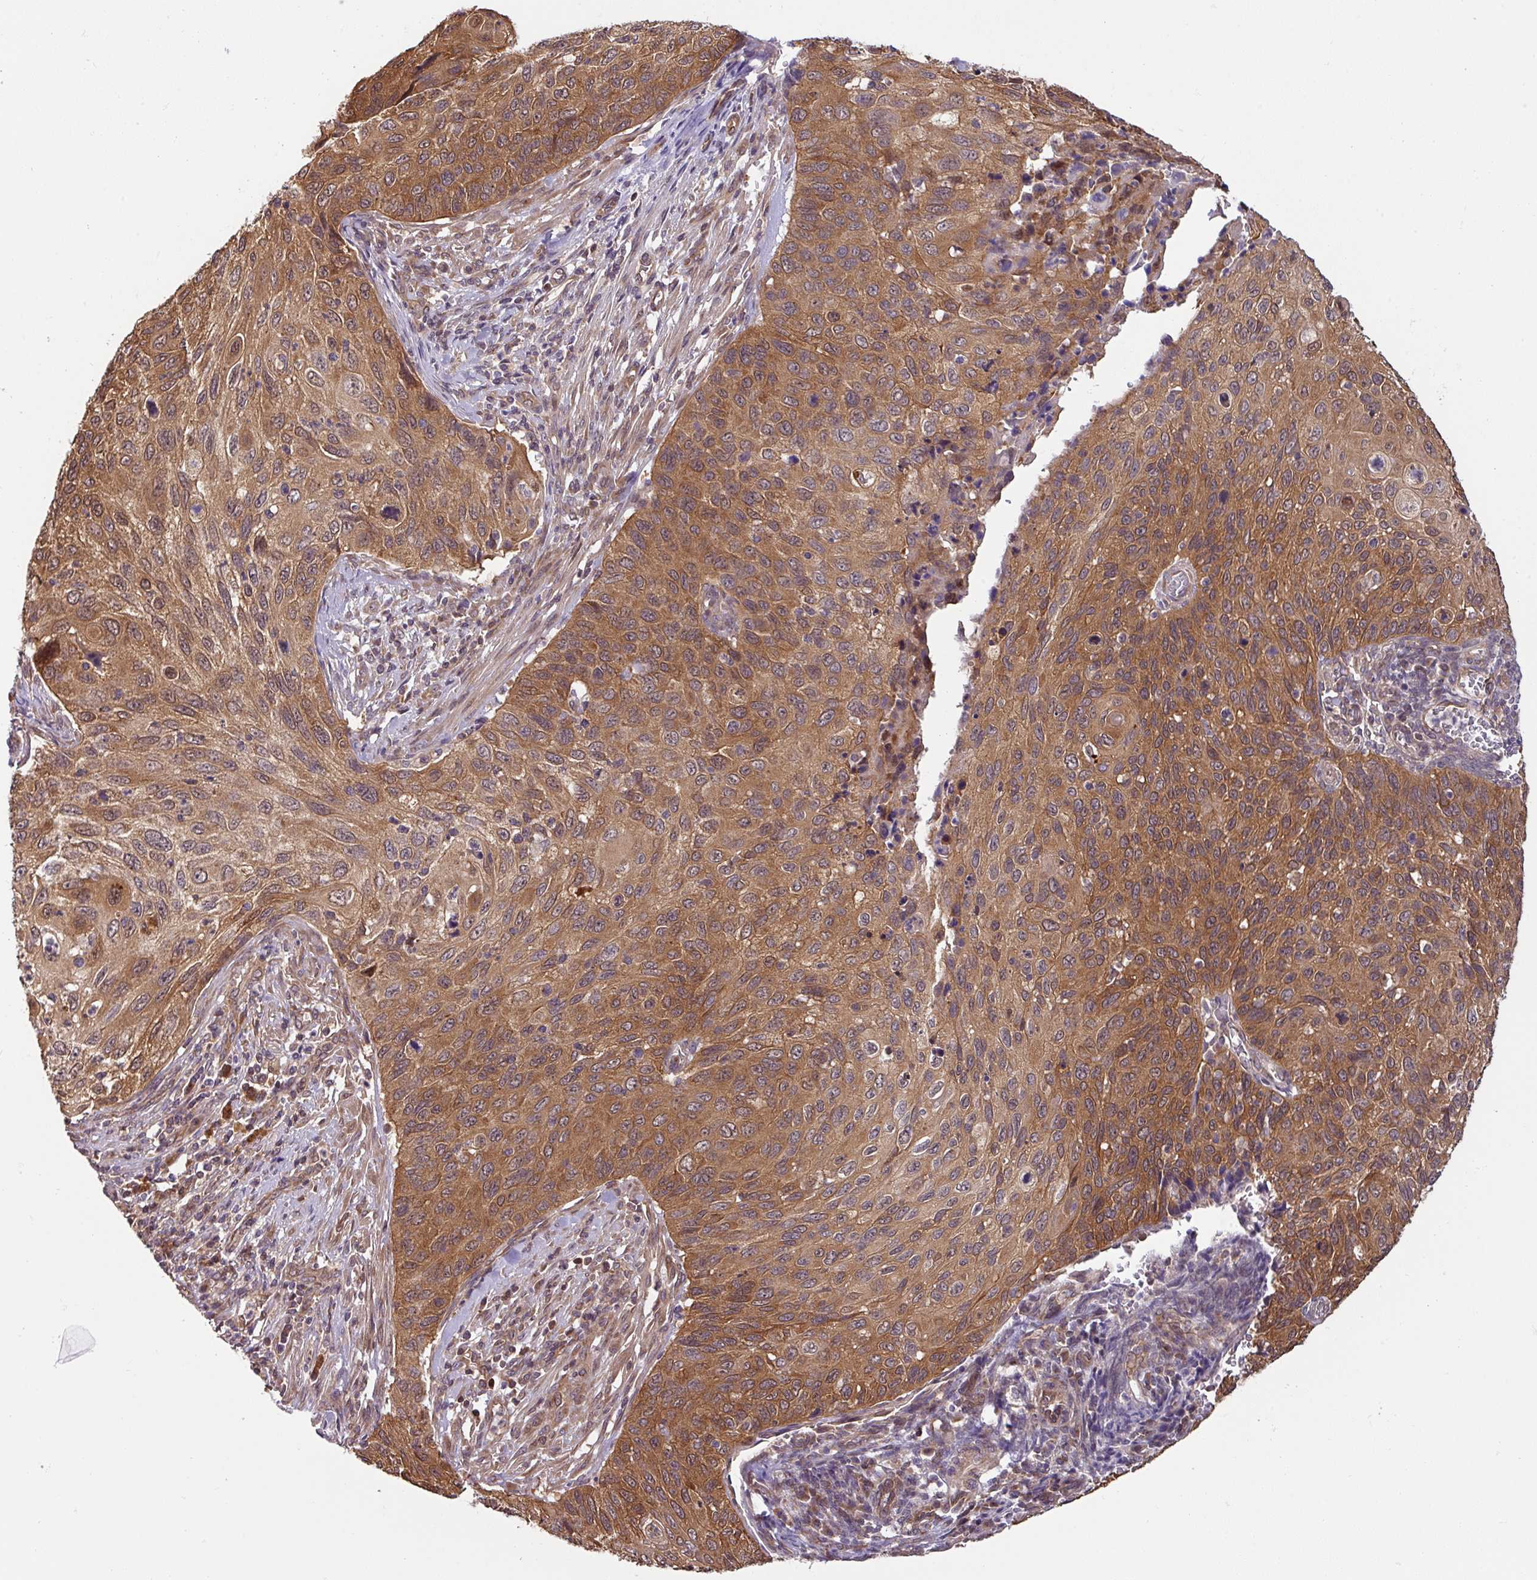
{"staining": {"intensity": "moderate", "quantity": ">75%", "location": "cytoplasmic/membranous"}, "tissue": "cervical cancer", "cell_type": "Tumor cells", "image_type": "cancer", "snomed": [{"axis": "morphology", "description": "Squamous cell carcinoma, NOS"}, {"axis": "topography", "description": "Cervix"}], "caption": "Cervical cancer stained with a brown dye reveals moderate cytoplasmic/membranous positive expression in about >75% of tumor cells.", "gene": "SHB", "patient": {"sex": "female", "age": 70}}